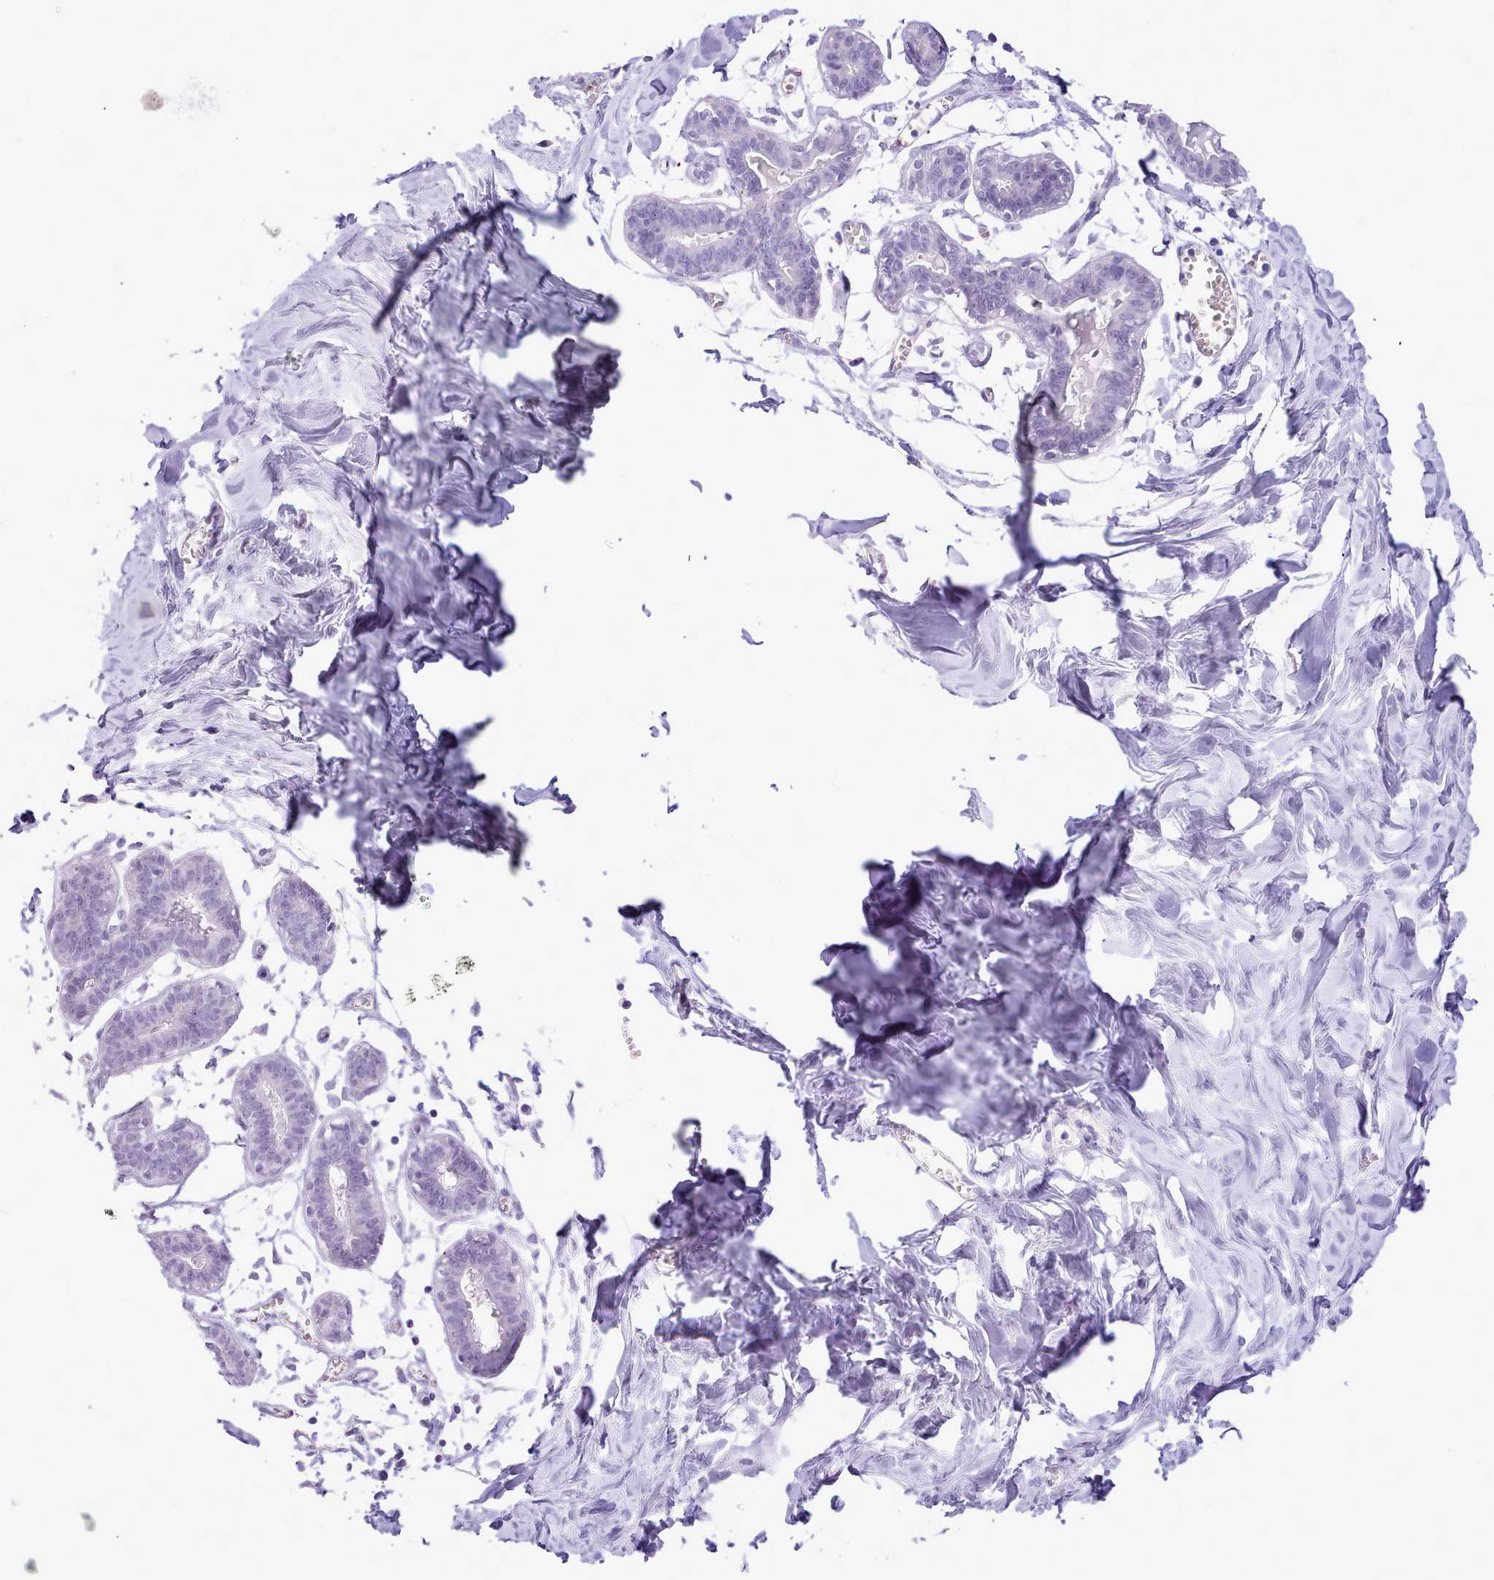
{"staining": {"intensity": "negative", "quantity": "none", "location": "none"}, "tissue": "breast", "cell_type": "Adipocytes", "image_type": "normal", "snomed": [{"axis": "morphology", "description": "Normal tissue, NOS"}, {"axis": "topography", "description": "Breast"}], "caption": "Adipocytes show no significant protein staining in benign breast. (Brightfield microscopy of DAB (3,3'-diaminobenzidine) IHC at high magnification).", "gene": "LRRC37A2", "patient": {"sex": "female", "age": 27}}